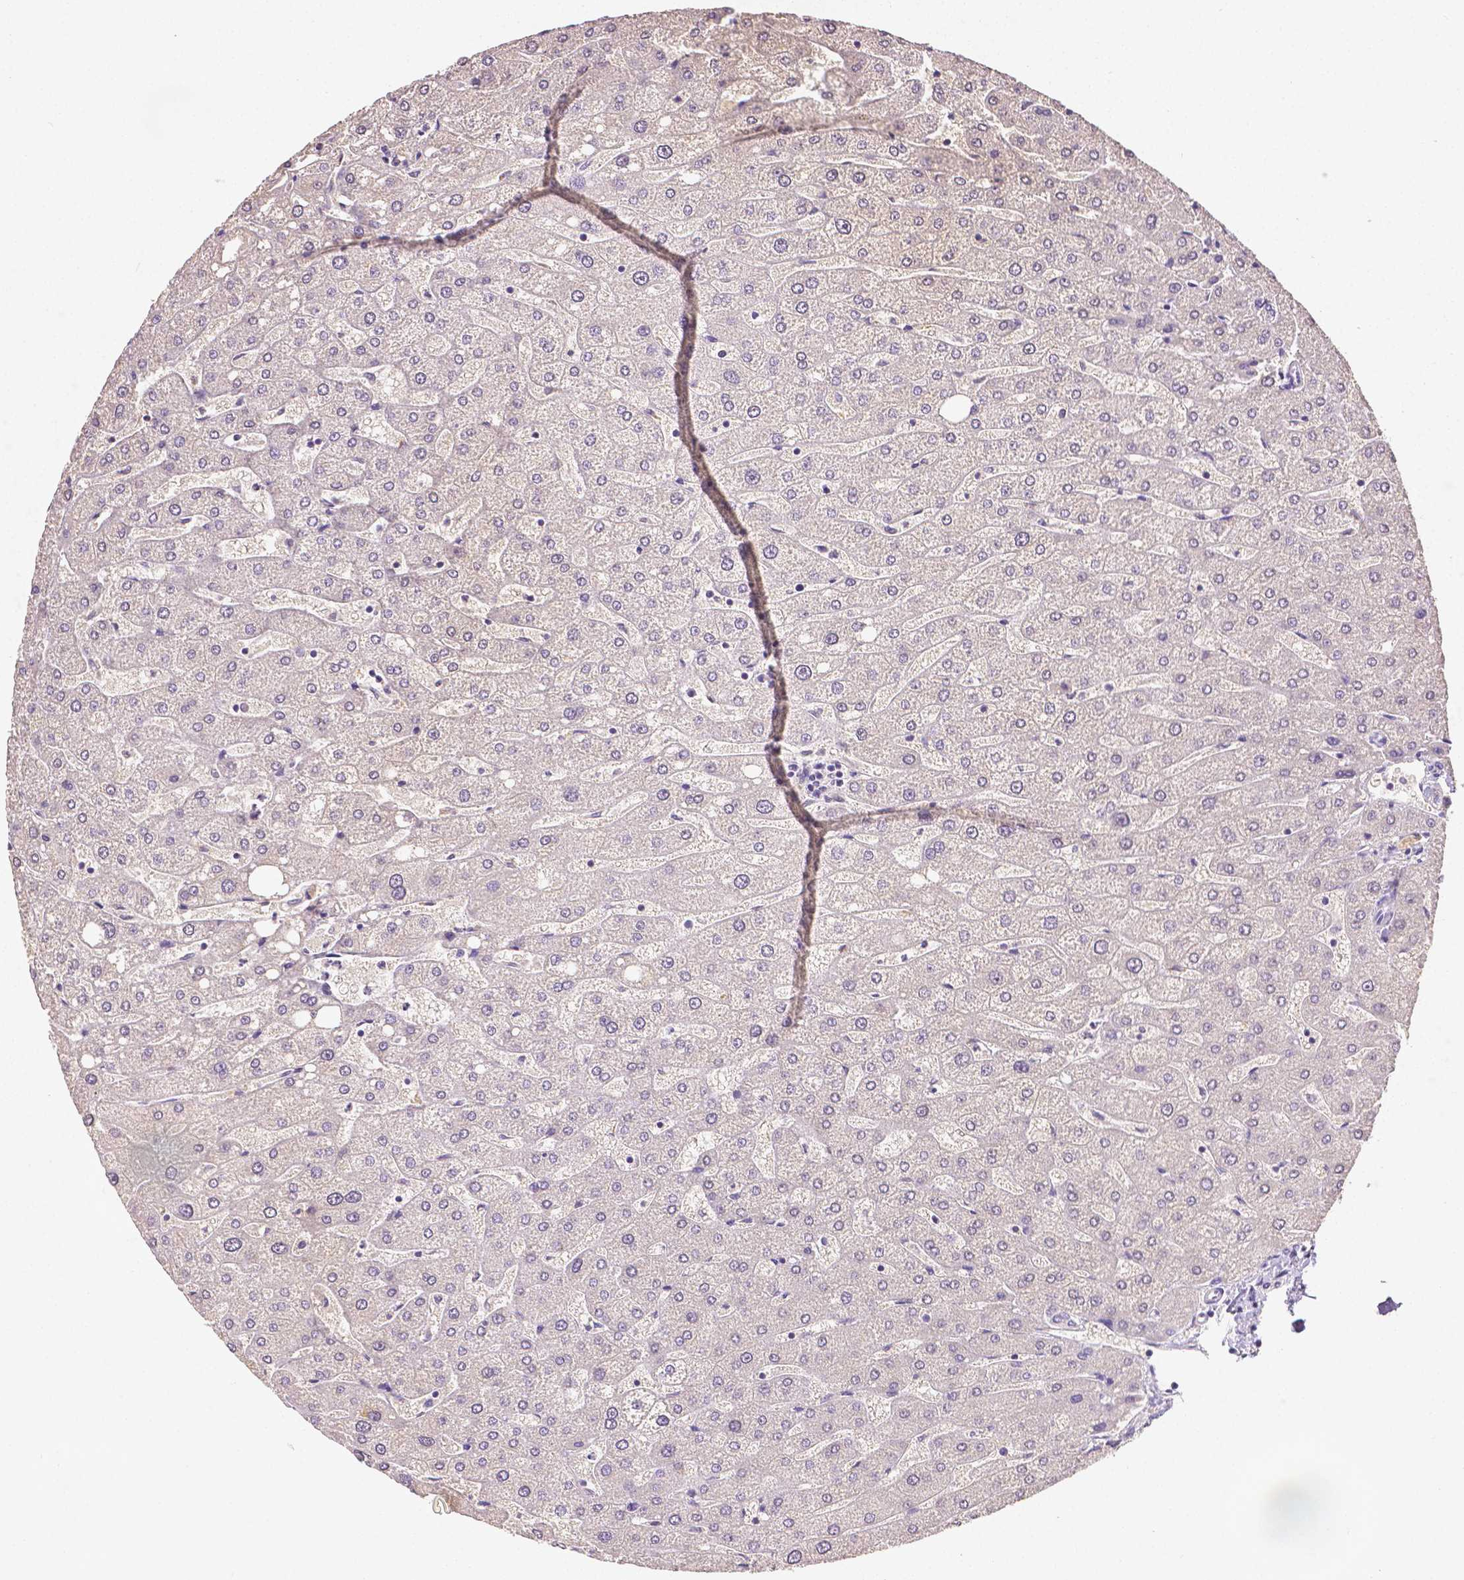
{"staining": {"intensity": "negative", "quantity": "none", "location": "none"}, "tissue": "liver", "cell_type": "Cholangiocytes", "image_type": "normal", "snomed": [{"axis": "morphology", "description": "Normal tissue, NOS"}, {"axis": "topography", "description": "Liver"}], "caption": "IHC photomicrograph of unremarkable liver: human liver stained with DAB shows no significant protein expression in cholangiocytes. Nuclei are stained in blue.", "gene": "TGM1", "patient": {"sex": "male", "age": 67}}